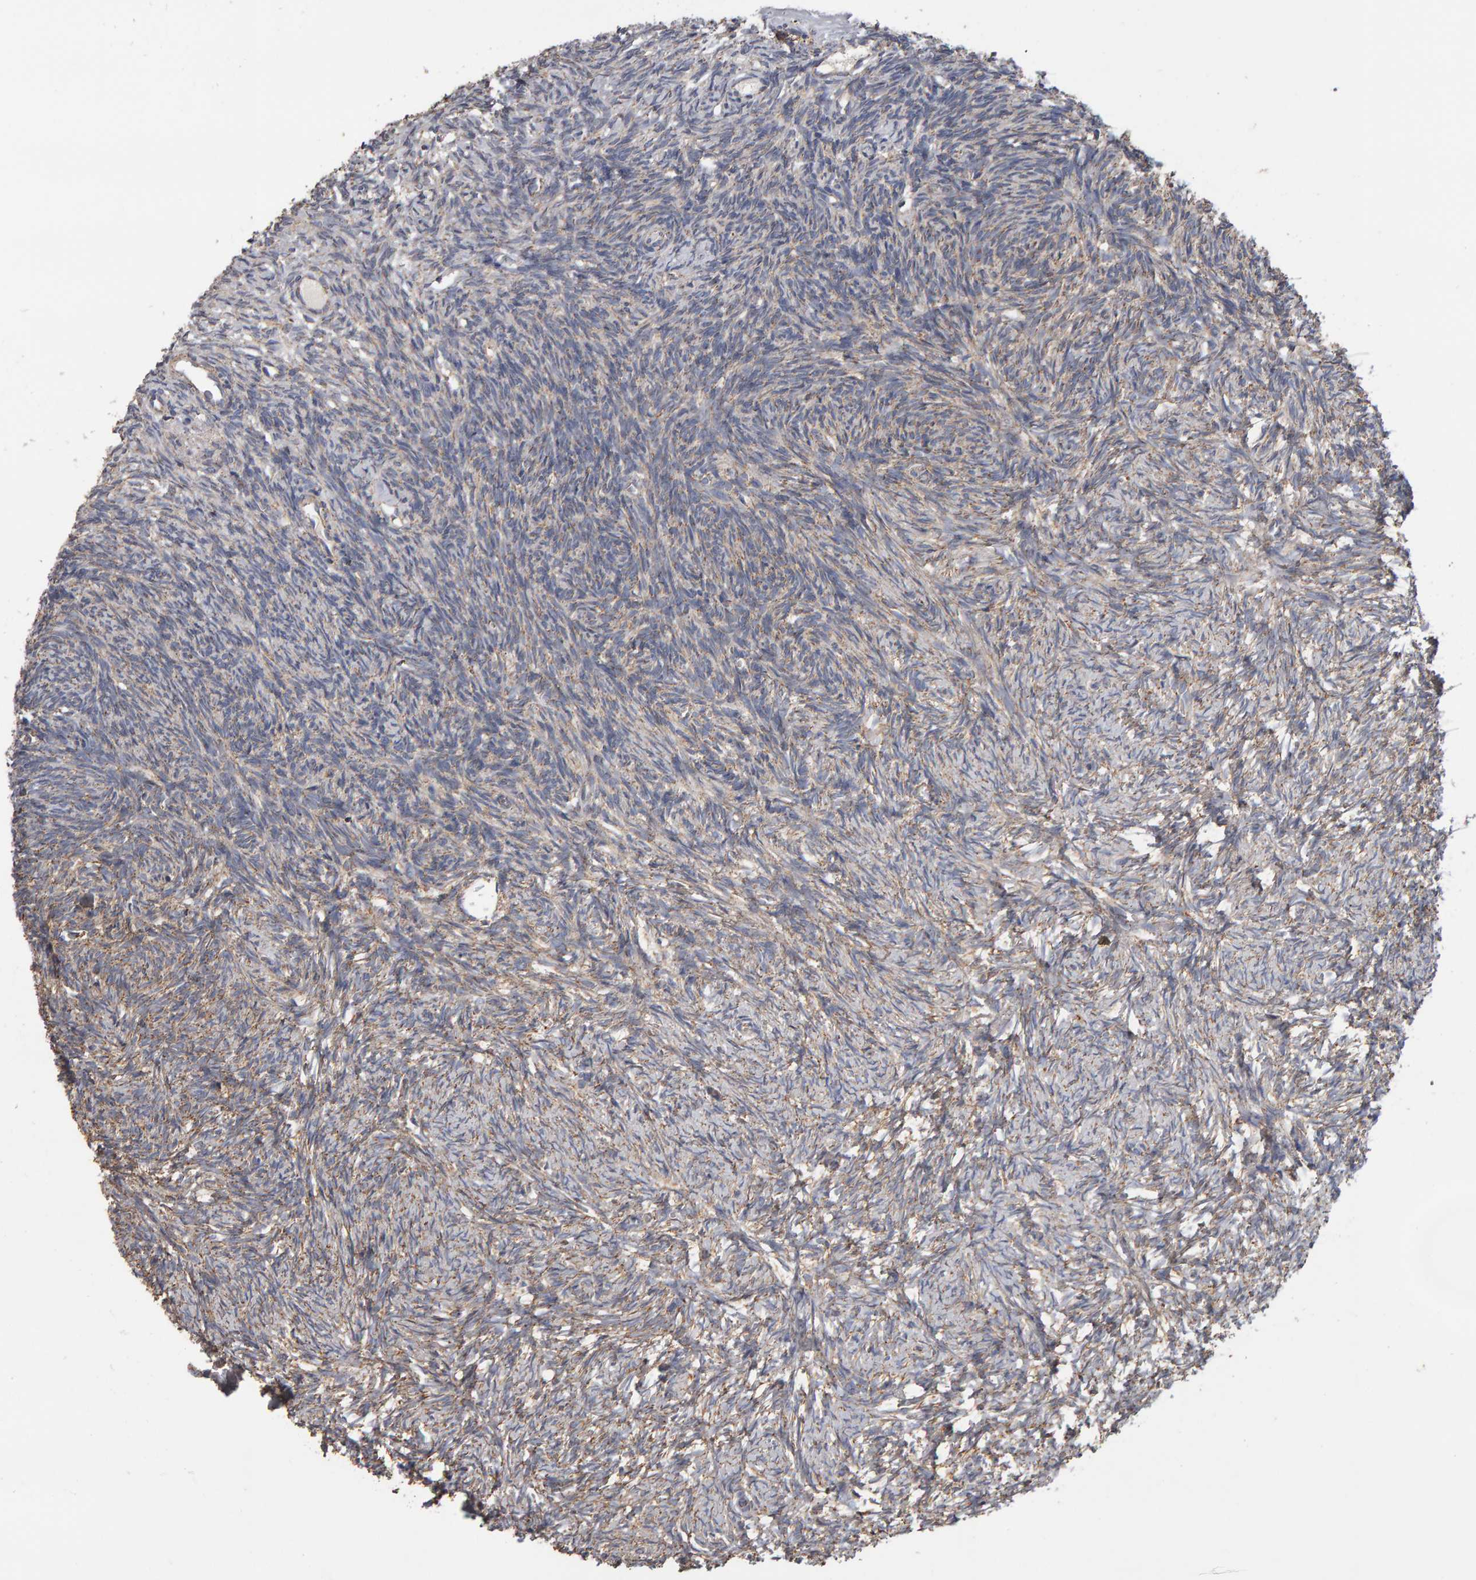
{"staining": {"intensity": "moderate", "quantity": "25%-75%", "location": "cytoplasmic/membranous"}, "tissue": "ovary", "cell_type": "Follicle cells", "image_type": "normal", "snomed": [{"axis": "morphology", "description": "Normal tissue, NOS"}, {"axis": "topography", "description": "Ovary"}], "caption": "Immunohistochemistry (IHC) image of benign human ovary stained for a protein (brown), which exhibits medium levels of moderate cytoplasmic/membranous expression in about 25%-75% of follicle cells.", "gene": "TOM1L1", "patient": {"sex": "female", "age": 34}}